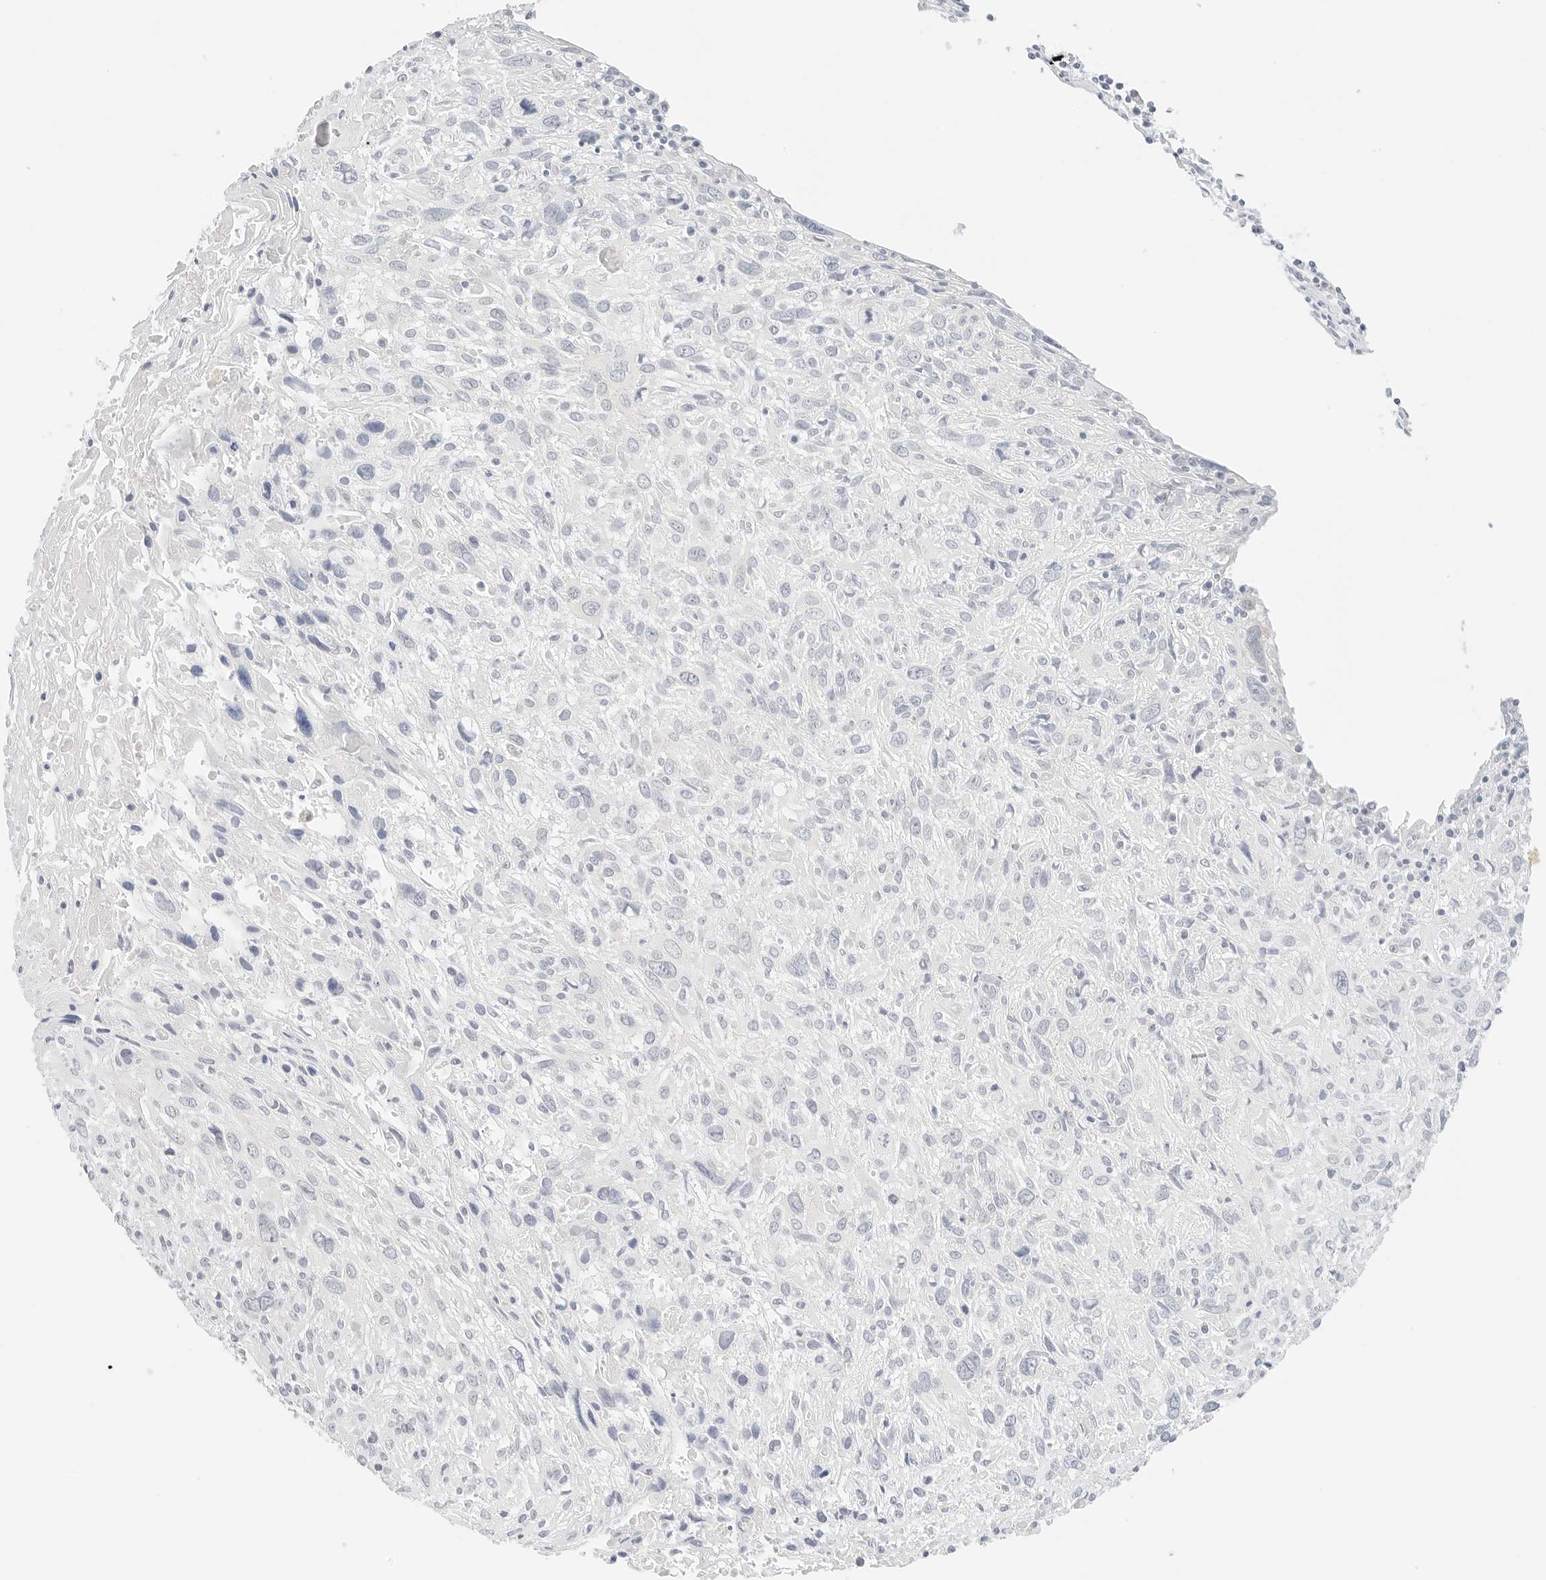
{"staining": {"intensity": "negative", "quantity": "none", "location": "none"}, "tissue": "cervical cancer", "cell_type": "Tumor cells", "image_type": "cancer", "snomed": [{"axis": "morphology", "description": "Squamous cell carcinoma, NOS"}, {"axis": "topography", "description": "Cervix"}], "caption": "Squamous cell carcinoma (cervical) was stained to show a protein in brown. There is no significant staining in tumor cells.", "gene": "NEO1", "patient": {"sex": "female", "age": 51}}